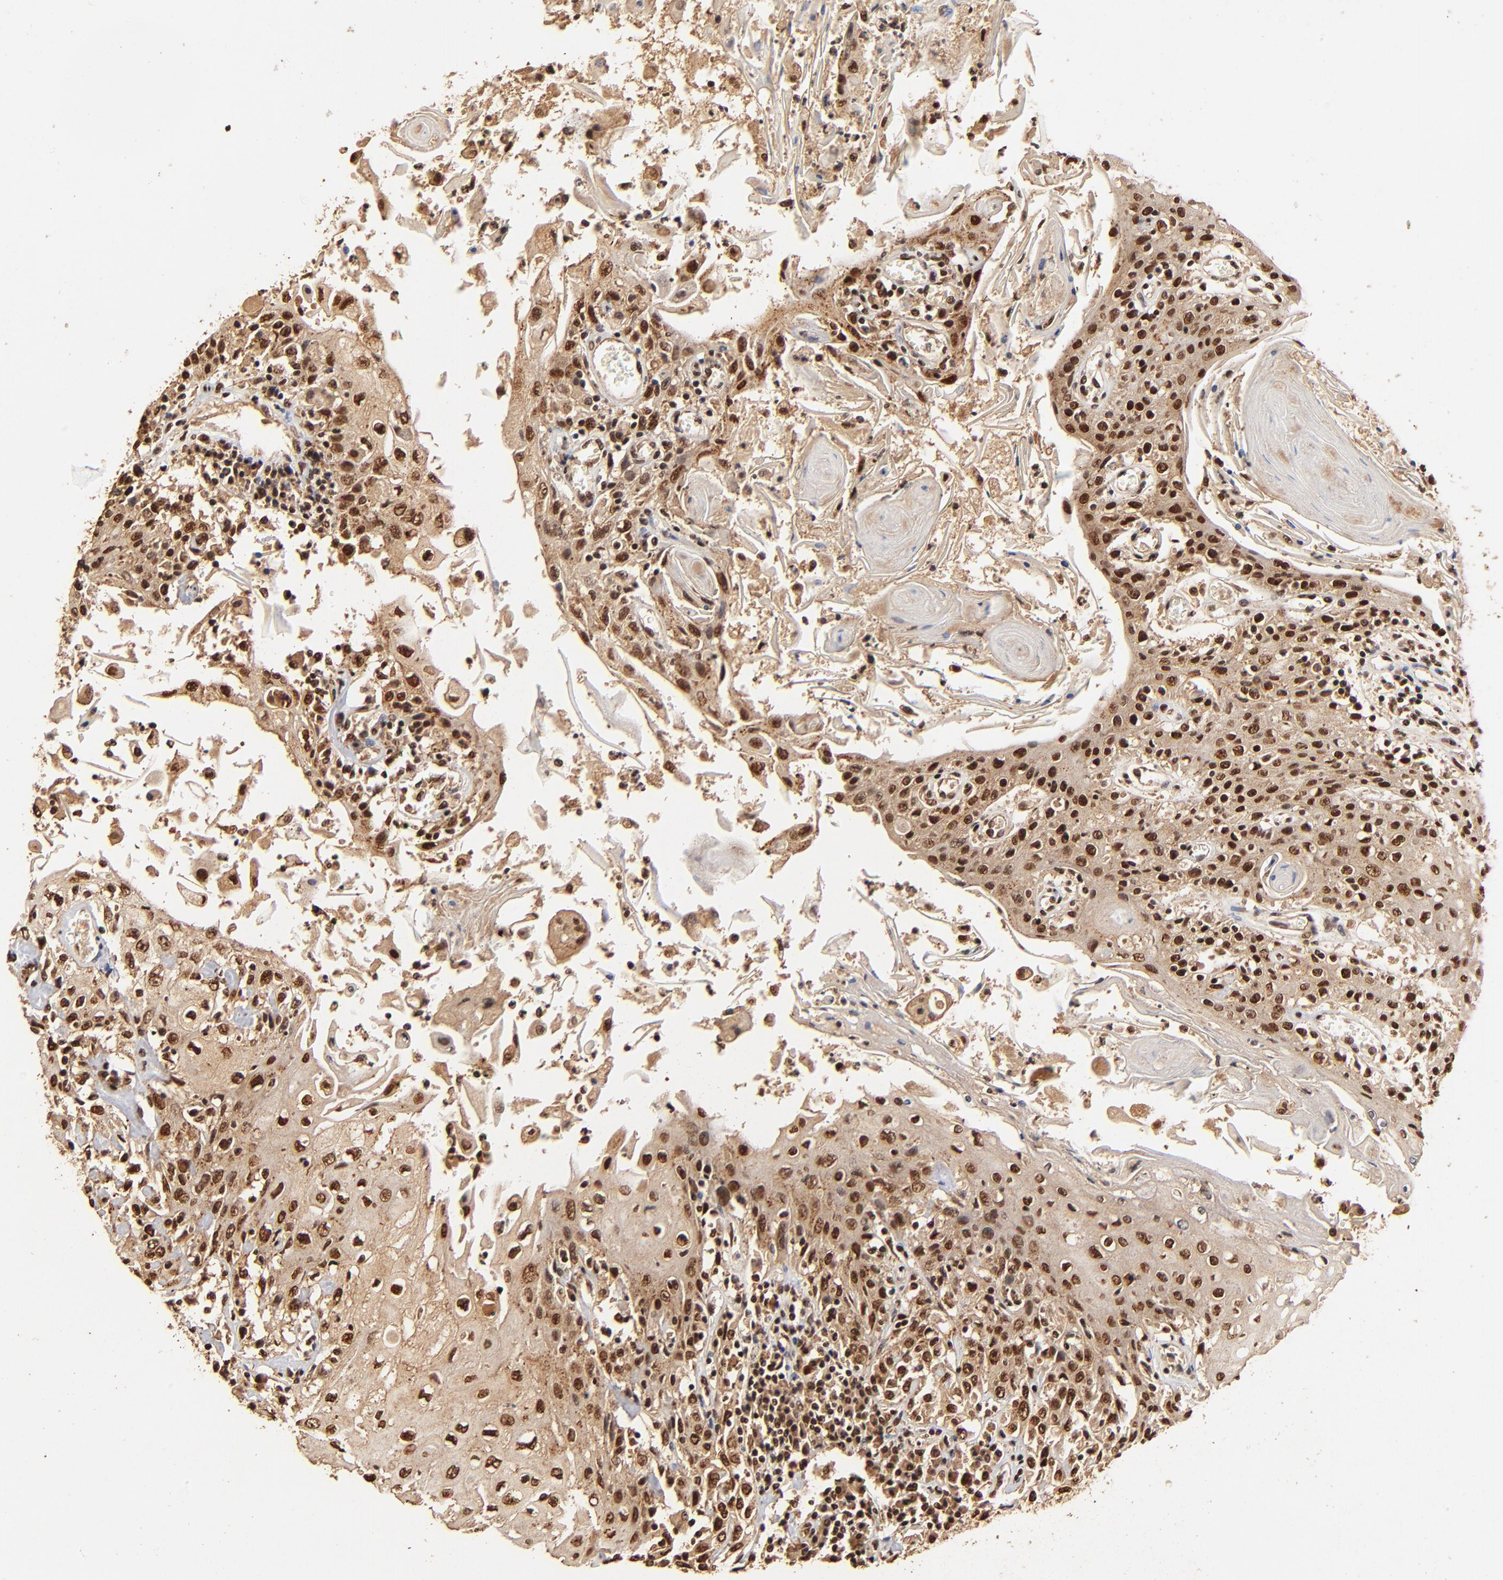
{"staining": {"intensity": "strong", "quantity": ">75%", "location": "cytoplasmic/membranous,nuclear"}, "tissue": "head and neck cancer", "cell_type": "Tumor cells", "image_type": "cancer", "snomed": [{"axis": "morphology", "description": "Squamous cell carcinoma, NOS"}, {"axis": "topography", "description": "Oral tissue"}, {"axis": "topography", "description": "Head-Neck"}], "caption": "Human head and neck squamous cell carcinoma stained with a protein marker shows strong staining in tumor cells.", "gene": "MED12", "patient": {"sex": "female", "age": 76}}